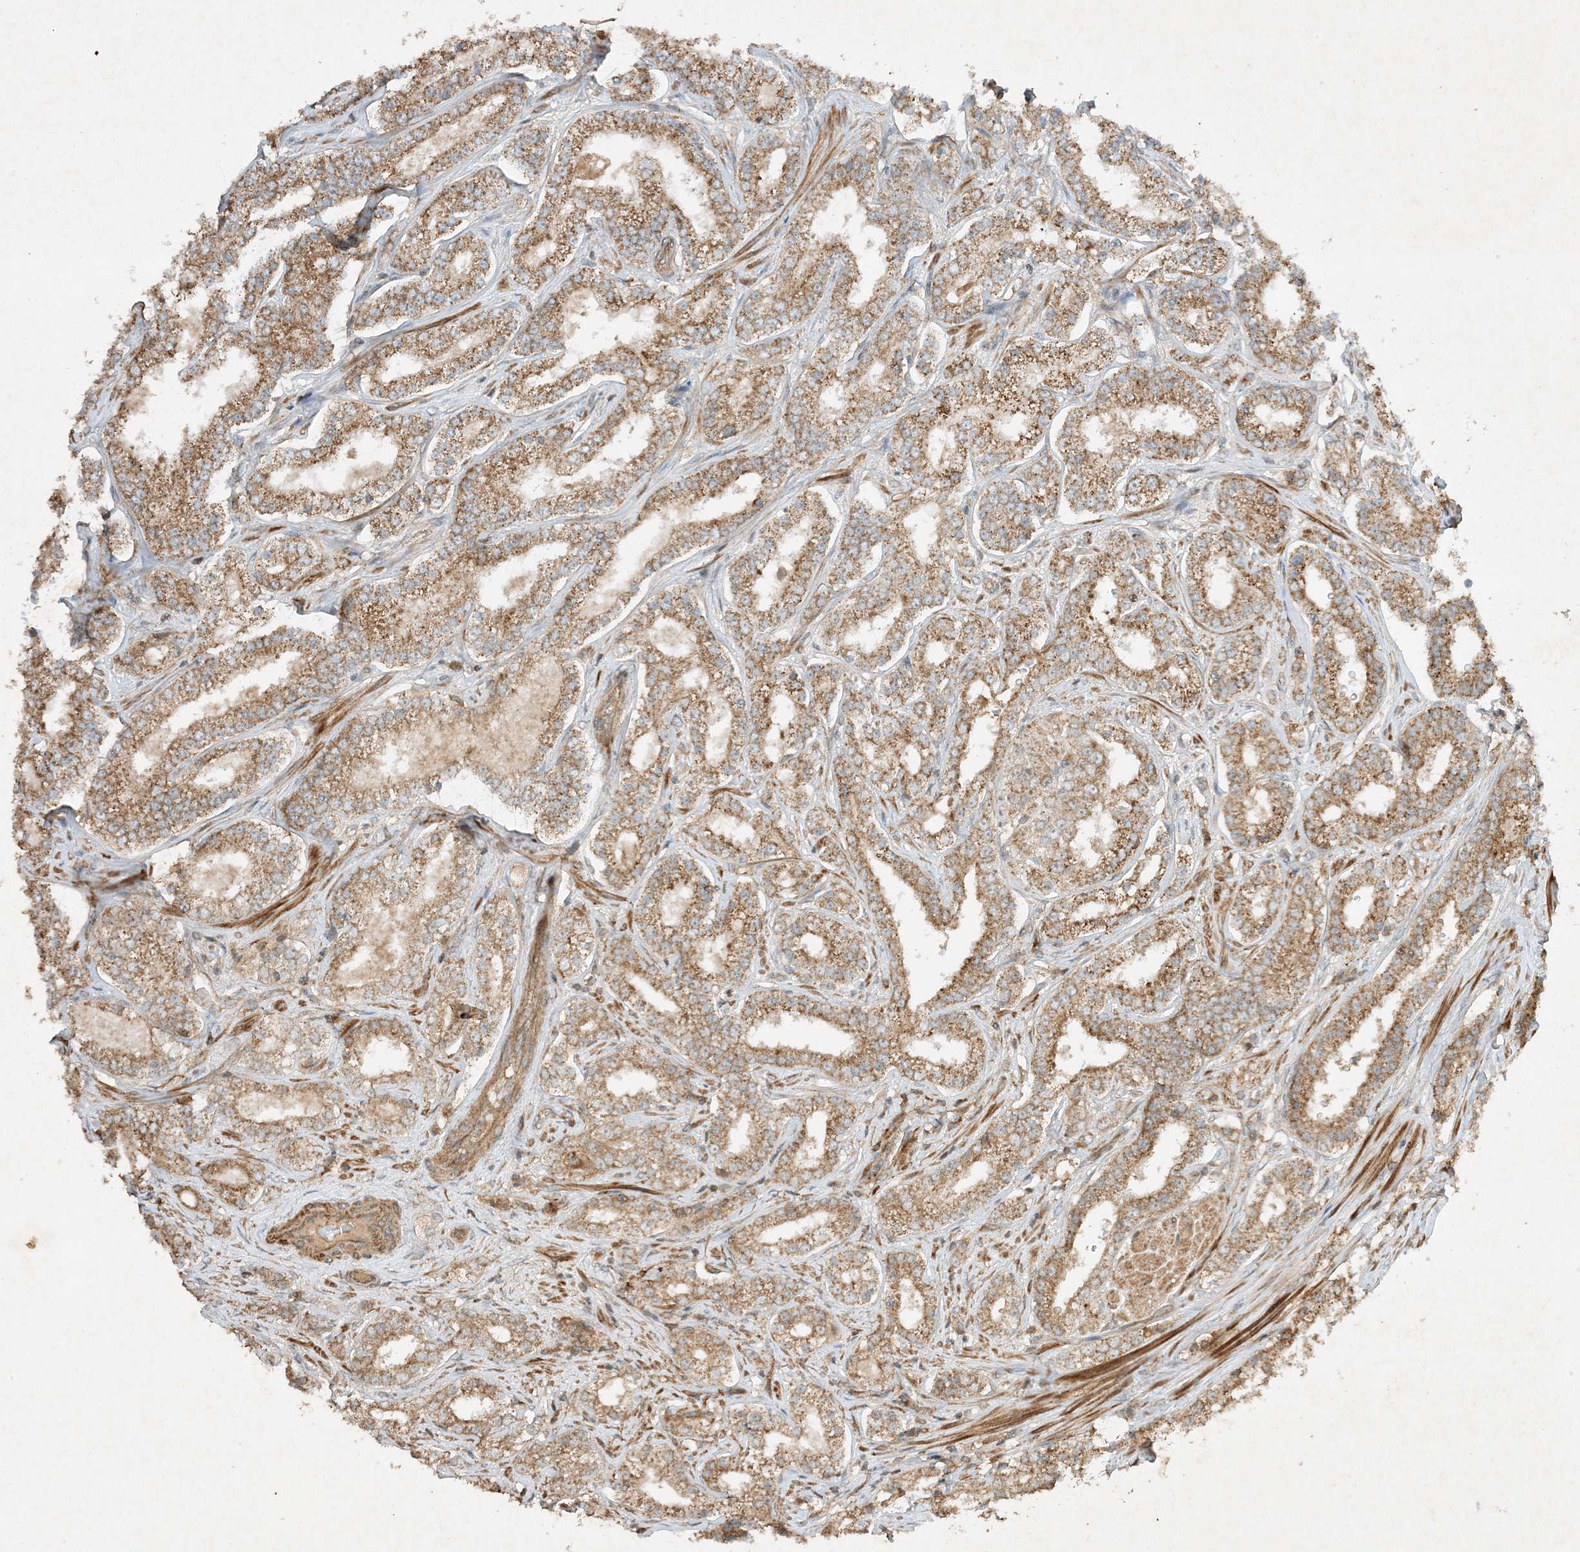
{"staining": {"intensity": "moderate", "quantity": ">75%", "location": "cytoplasmic/membranous"}, "tissue": "prostate cancer", "cell_type": "Tumor cells", "image_type": "cancer", "snomed": [{"axis": "morphology", "description": "Normal tissue, NOS"}, {"axis": "morphology", "description": "Adenocarcinoma, High grade"}, {"axis": "topography", "description": "Prostate"}], "caption": "Moderate cytoplasmic/membranous expression for a protein is appreciated in approximately >75% of tumor cells of prostate cancer using immunohistochemistry (IHC).", "gene": "XRN1", "patient": {"sex": "male", "age": 83}}